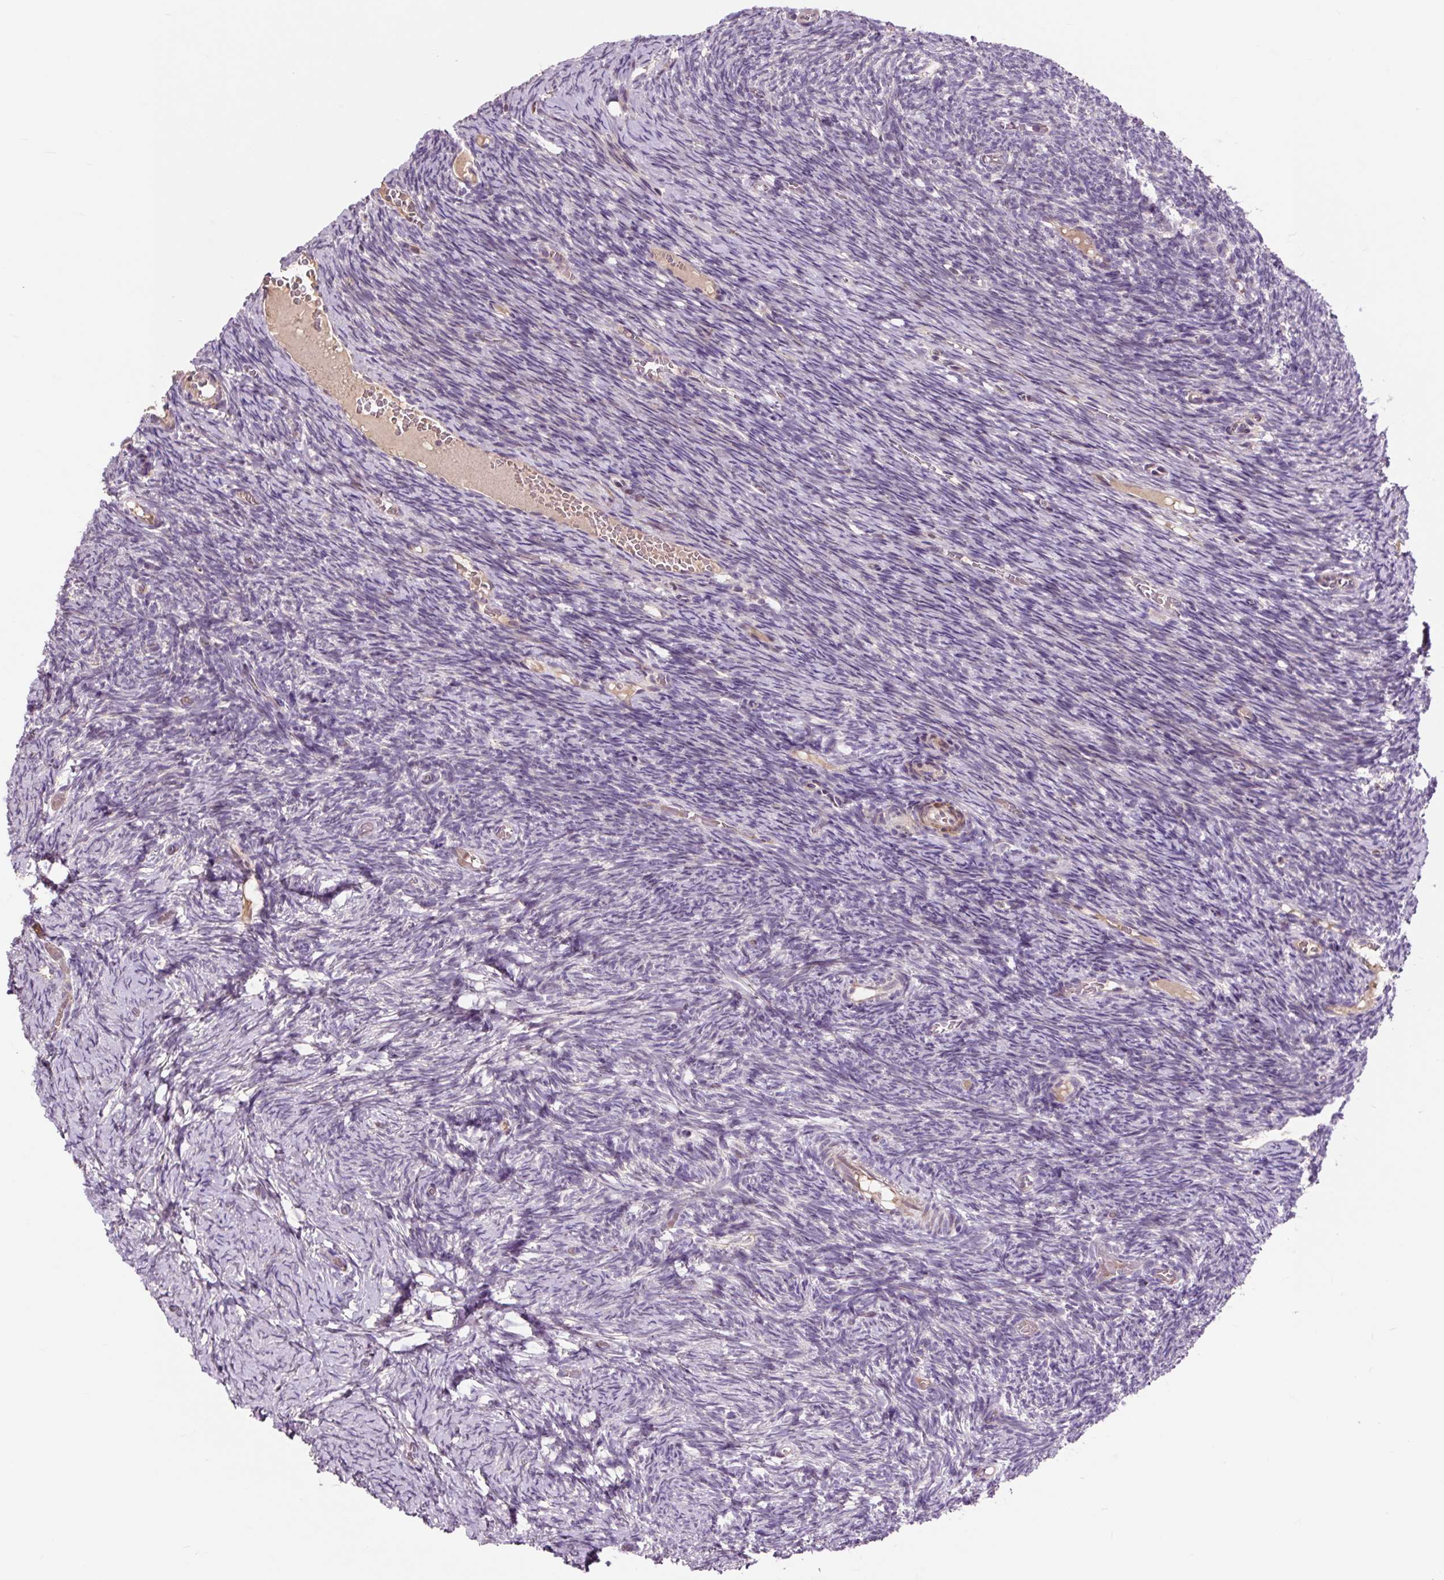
{"staining": {"intensity": "strong", "quantity": "<25%", "location": "cytoplasmic/membranous"}, "tissue": "ovary", "cell_type": "Follicle cells", "image_type": "normal", "snomed": [{"axis": "morphology", "description": "Normal tissue, NOS"}, {"axis": "topography", "description": "Ovary"}], "caption": "Normal ovary was stained to show a protein in brown. There is medium levels of strong cytoplasmic/membranous expression in approximately <25% of follicle cells. The staining was performed using DAB (3,3'-diaminobenzidine) to visualize the protein expression in brown, while the nuclei were stained in blue with hematoxylin (Magnification: 20x).", "gene": "PRIMPOL", "patient": {"sex": "female", "age": 39}}